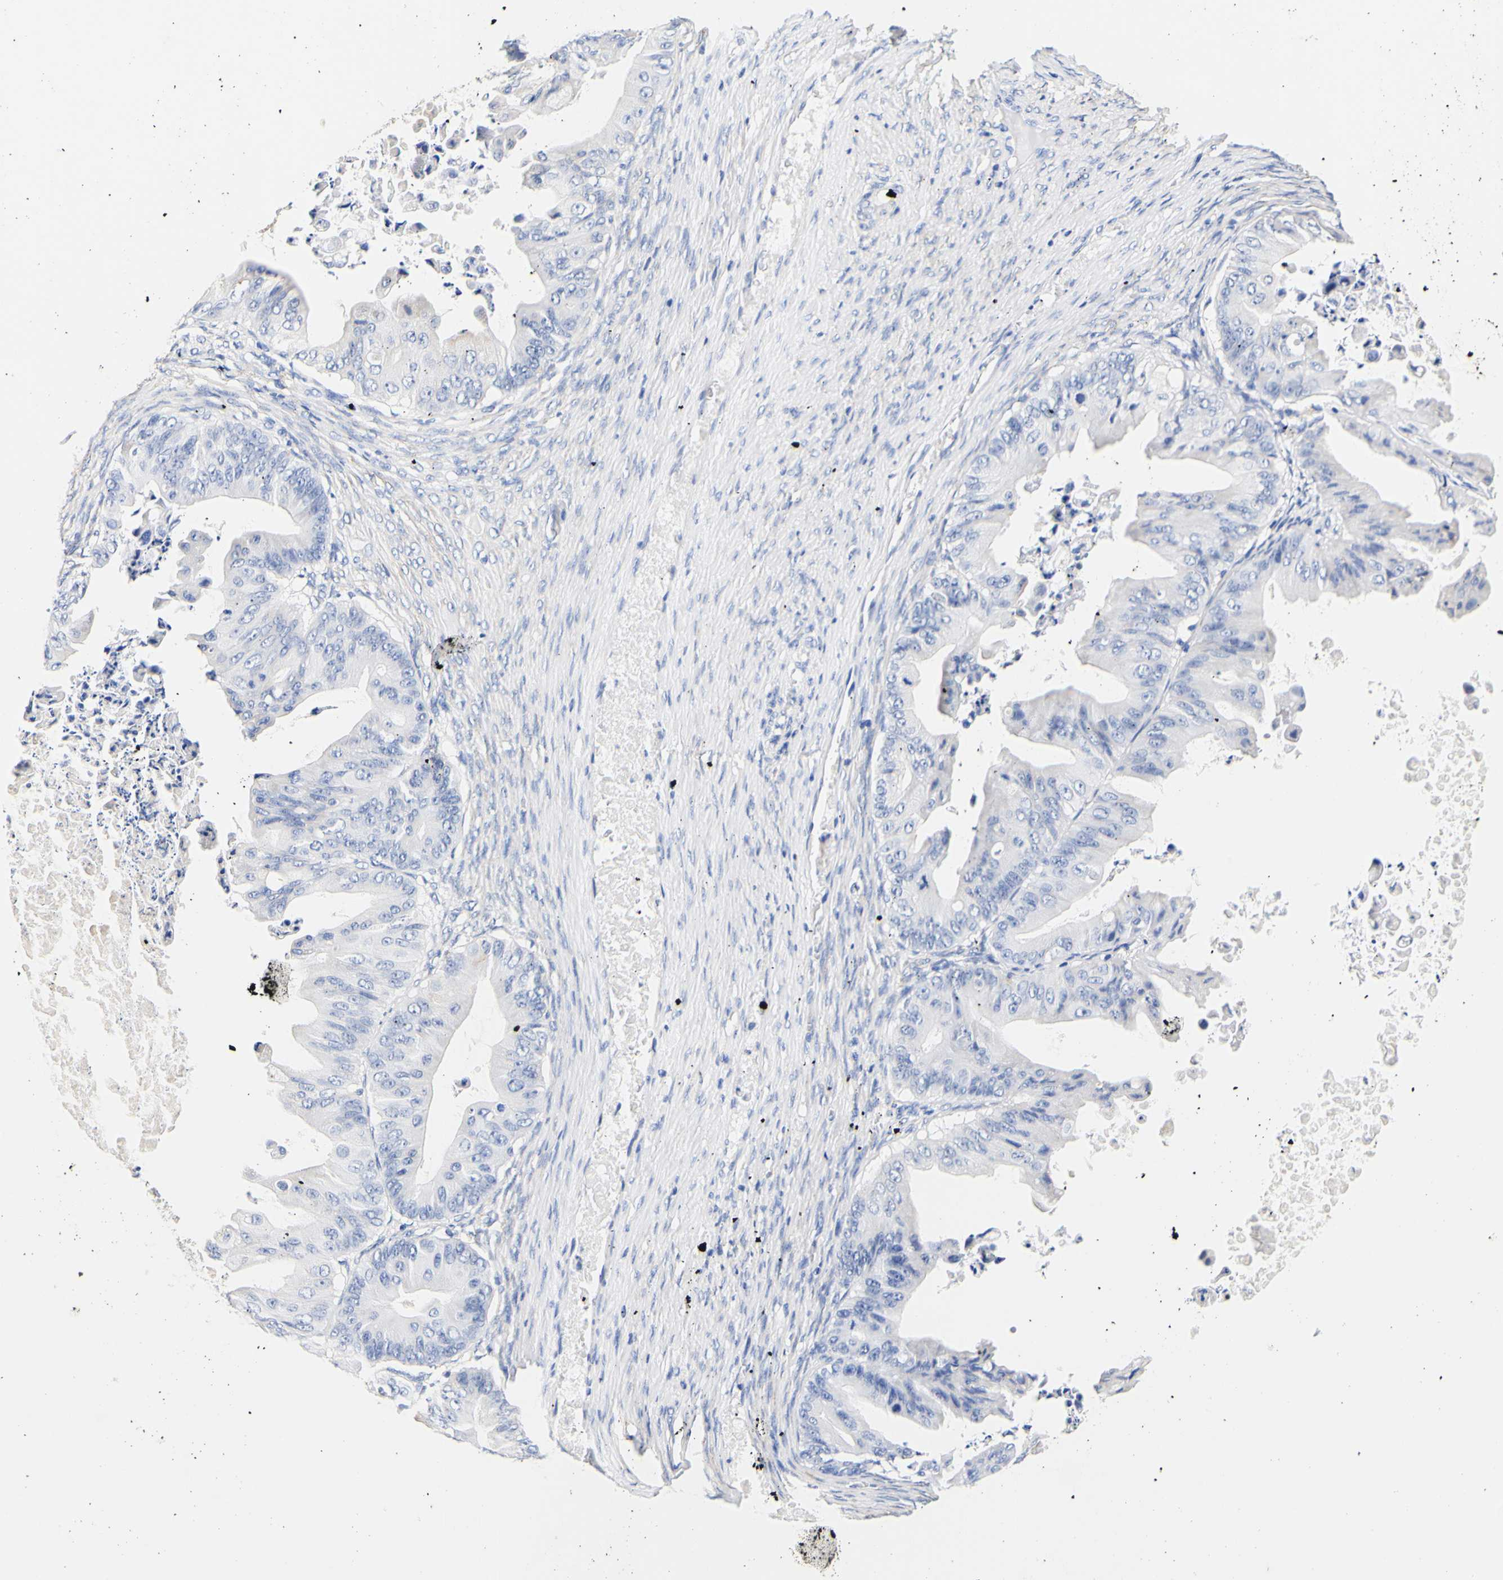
{"staining": {"intensity": "negative", "quantity": "none", "location": "none"}, "tissue": "ovarian cancer", "cell_type": "Tumor cells", "image_type": "cancer", "snomed": [{"axis": "morphology", "description": "Cystadenocarcinoma, mucinous, NOS"}, {"axis": "topography", "description": "Ovary"}], "caption": "Protein analysis of mucinous cystadenocarcinoma (ovarian) reveals no significant positivity in tumor cells.", "gene": "CAMK4", "patient": {"sex": "female", "age": 37}}